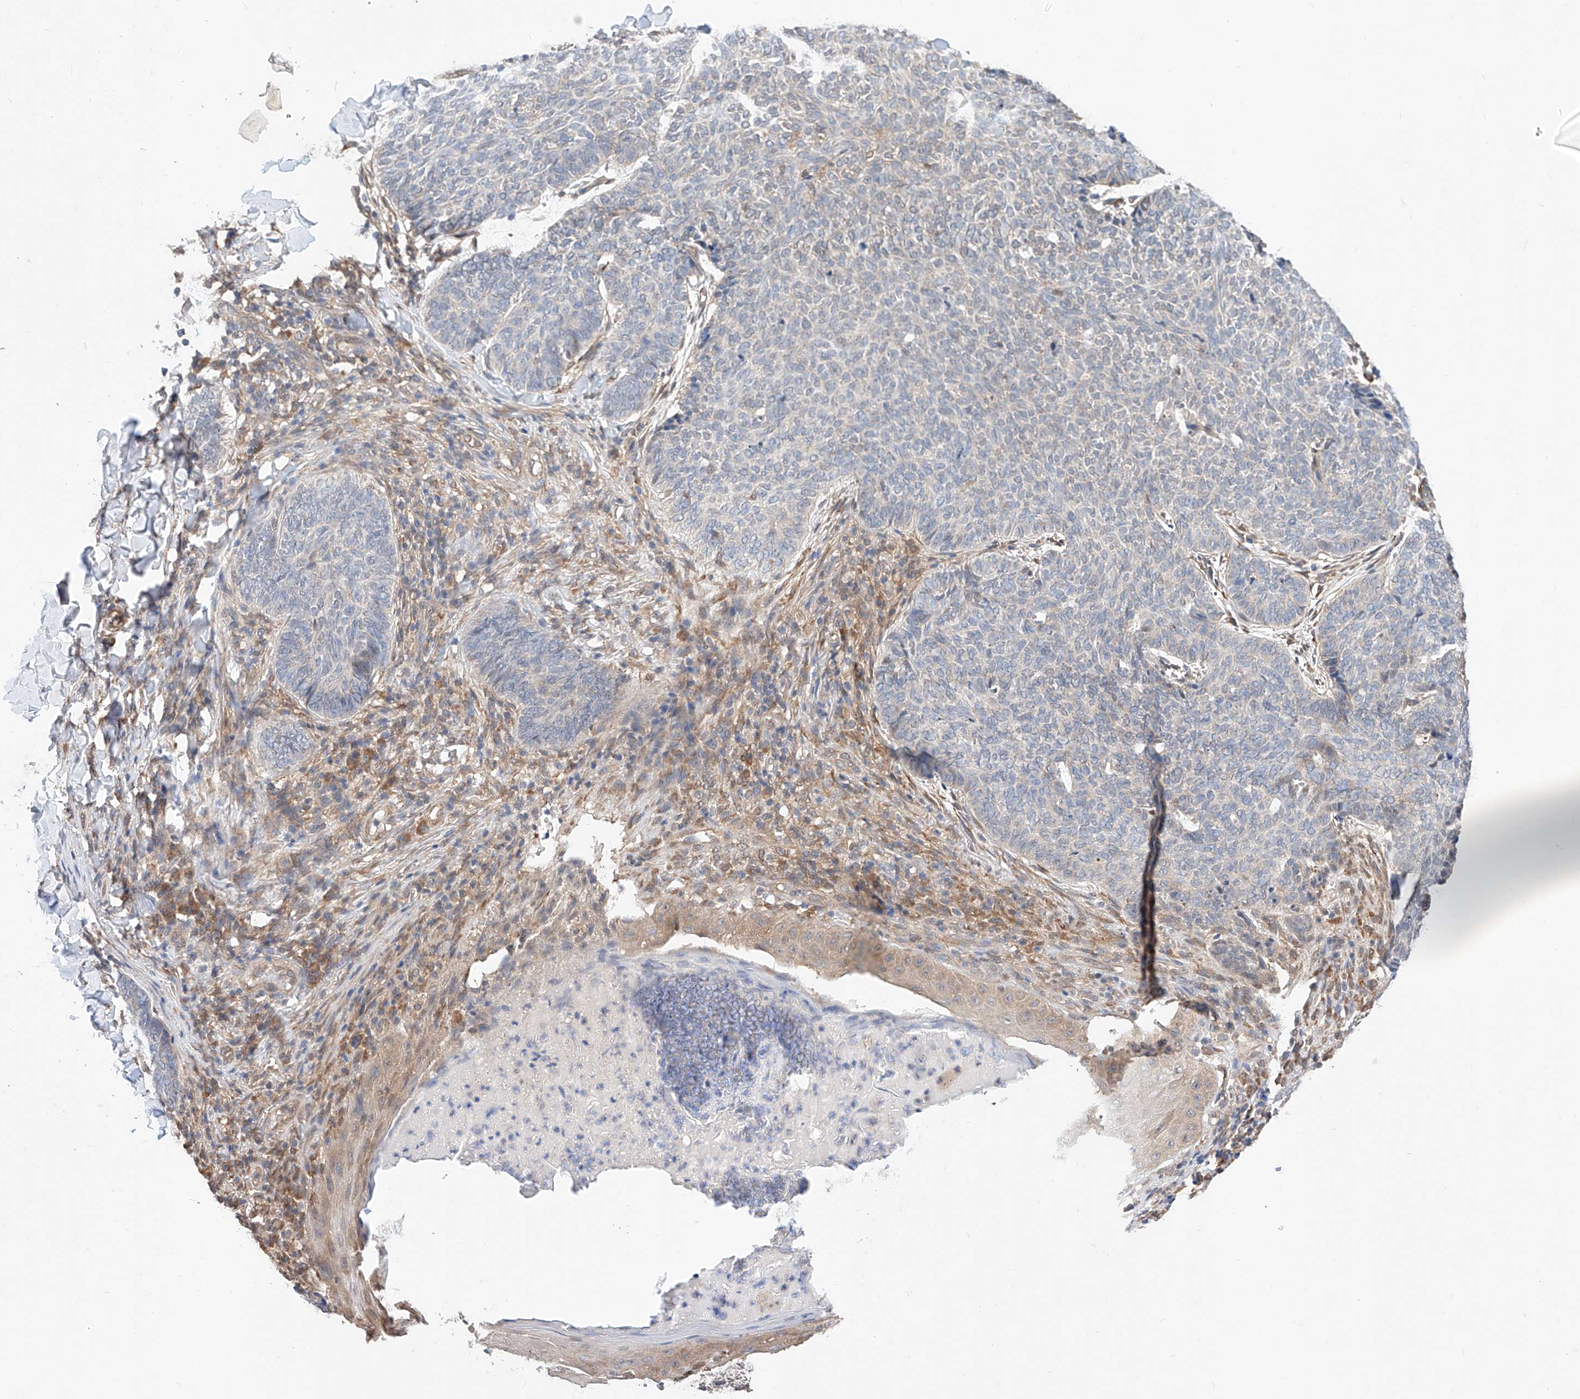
{"staining": {"intensity": "weak", "quantity": "<25%", "location": "cytoplasmic/membranous"}, "tissue": "skin cancer", "cell_type": "Tumor cells", "image_type": "cancer", "snomed": [{"axis": "morphology", "description": "Normal tissue, NOS"}, {"axis": "morphology", "description": "Basal cell carcinoma"}, {"axis": "topography", "description": "Skin"}], "caption": "Image shows no significant protein positivity in tumor cells of skin cancer (basal cell carcinoma).", "gene": "ZSCAN4", "patient": {"sex": "male", "age": 50}}